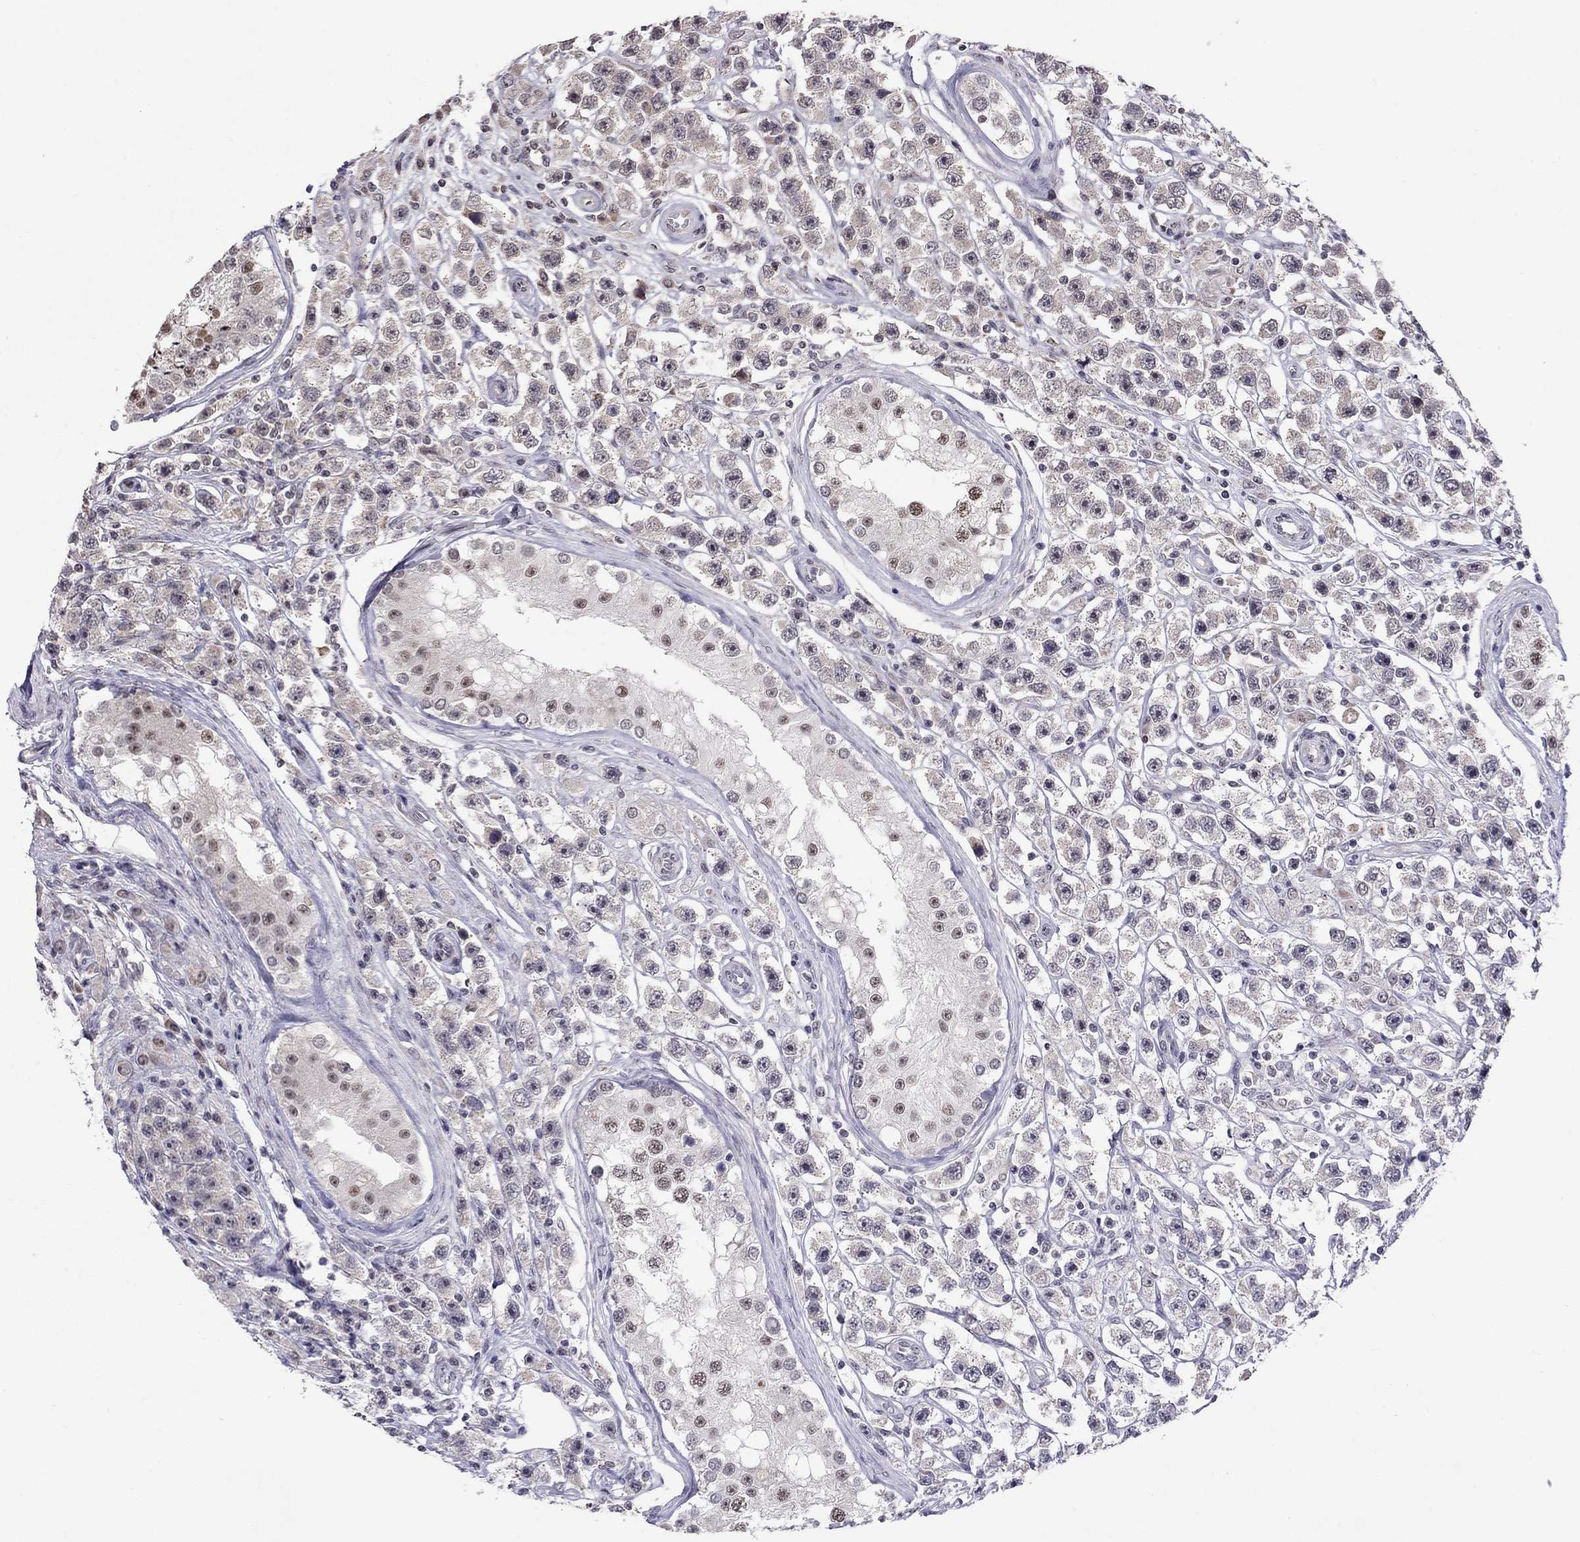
{"staining": {"intensity": "weak", "quantity": "<25%", "location": "cytoplasmic/membranous"}, "tissue": "testis cancer", "cell_type": "Tumor cells", "image_type": "cancer", "snomed": [{"axis": "morphology", "description": "Seminoma, NOS"}, {"axis": "topography", "description": "Testis"}], "caption": "High power microscopy image of an immunohistochemistry image of seminoma (testis), revealing no significant expression in tumor cells. (Immunohistochemistry (ihc), brightfield microscopy, high magnification).", "gene": "HES5", "patient": {"sex": "male", "age": 45}}